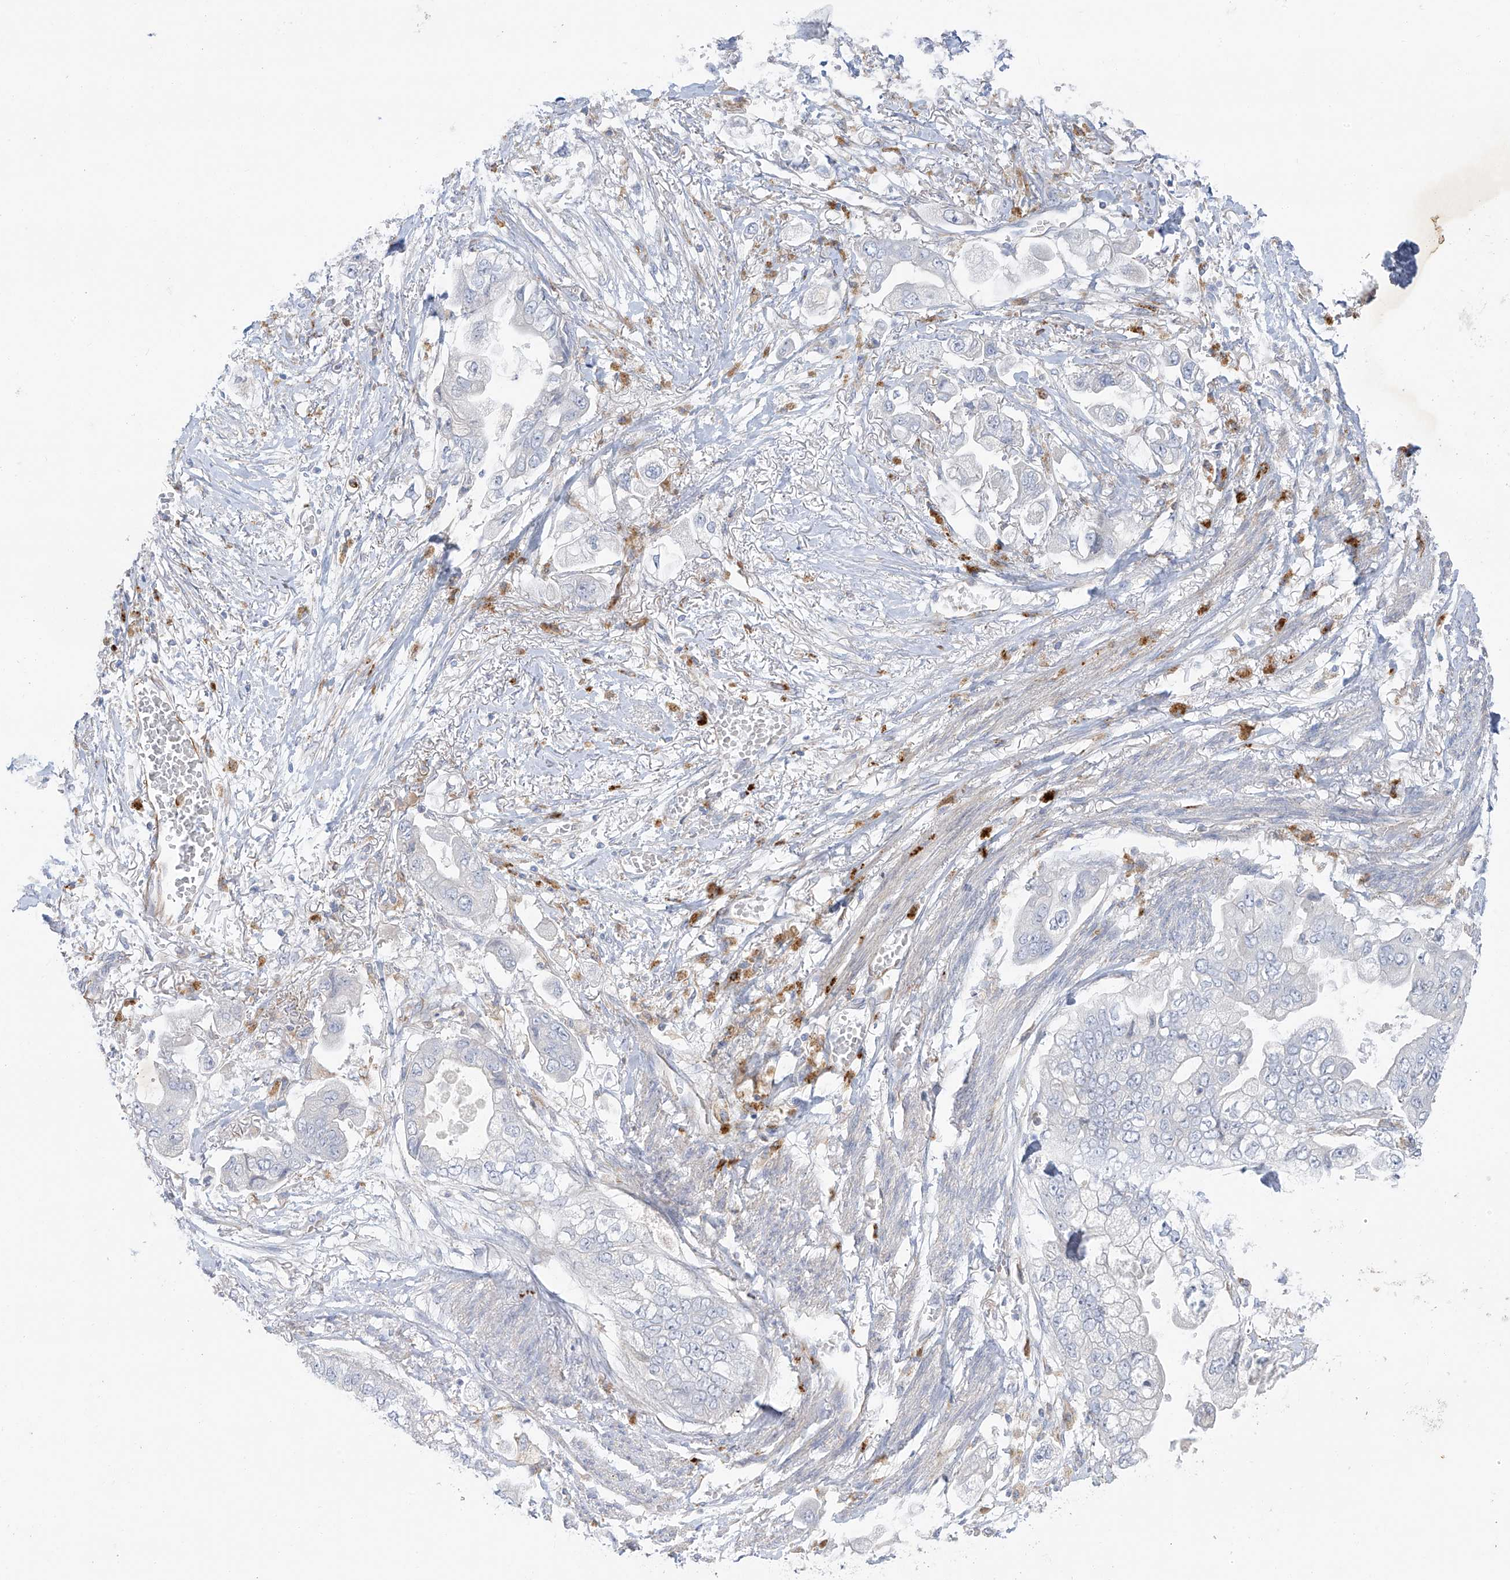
{"staining": {"intensity": "negative", "quantity": "none", "location": "none"}, "tissue": "stomach cancer", "cell_type": "Tumor cells", "image_type": "cancer", "snomed": [{"axis": "morphology", "description": "Adenocarcinoma, NOS"}, {"axis": "topography", "description": "Stomach"}], "caption": "Immunohistochemistry (IHC) micrograph of human stomach cancer stained for a protein (brown), which reveals no expression in tumor cells. (DAB (3,3'-diaminobenzidine) immunohistochemistry visualized using brightfield microscopy, high magnification).", "gene": "TAL2", "patient": {"sex": "male", "age": 62}}